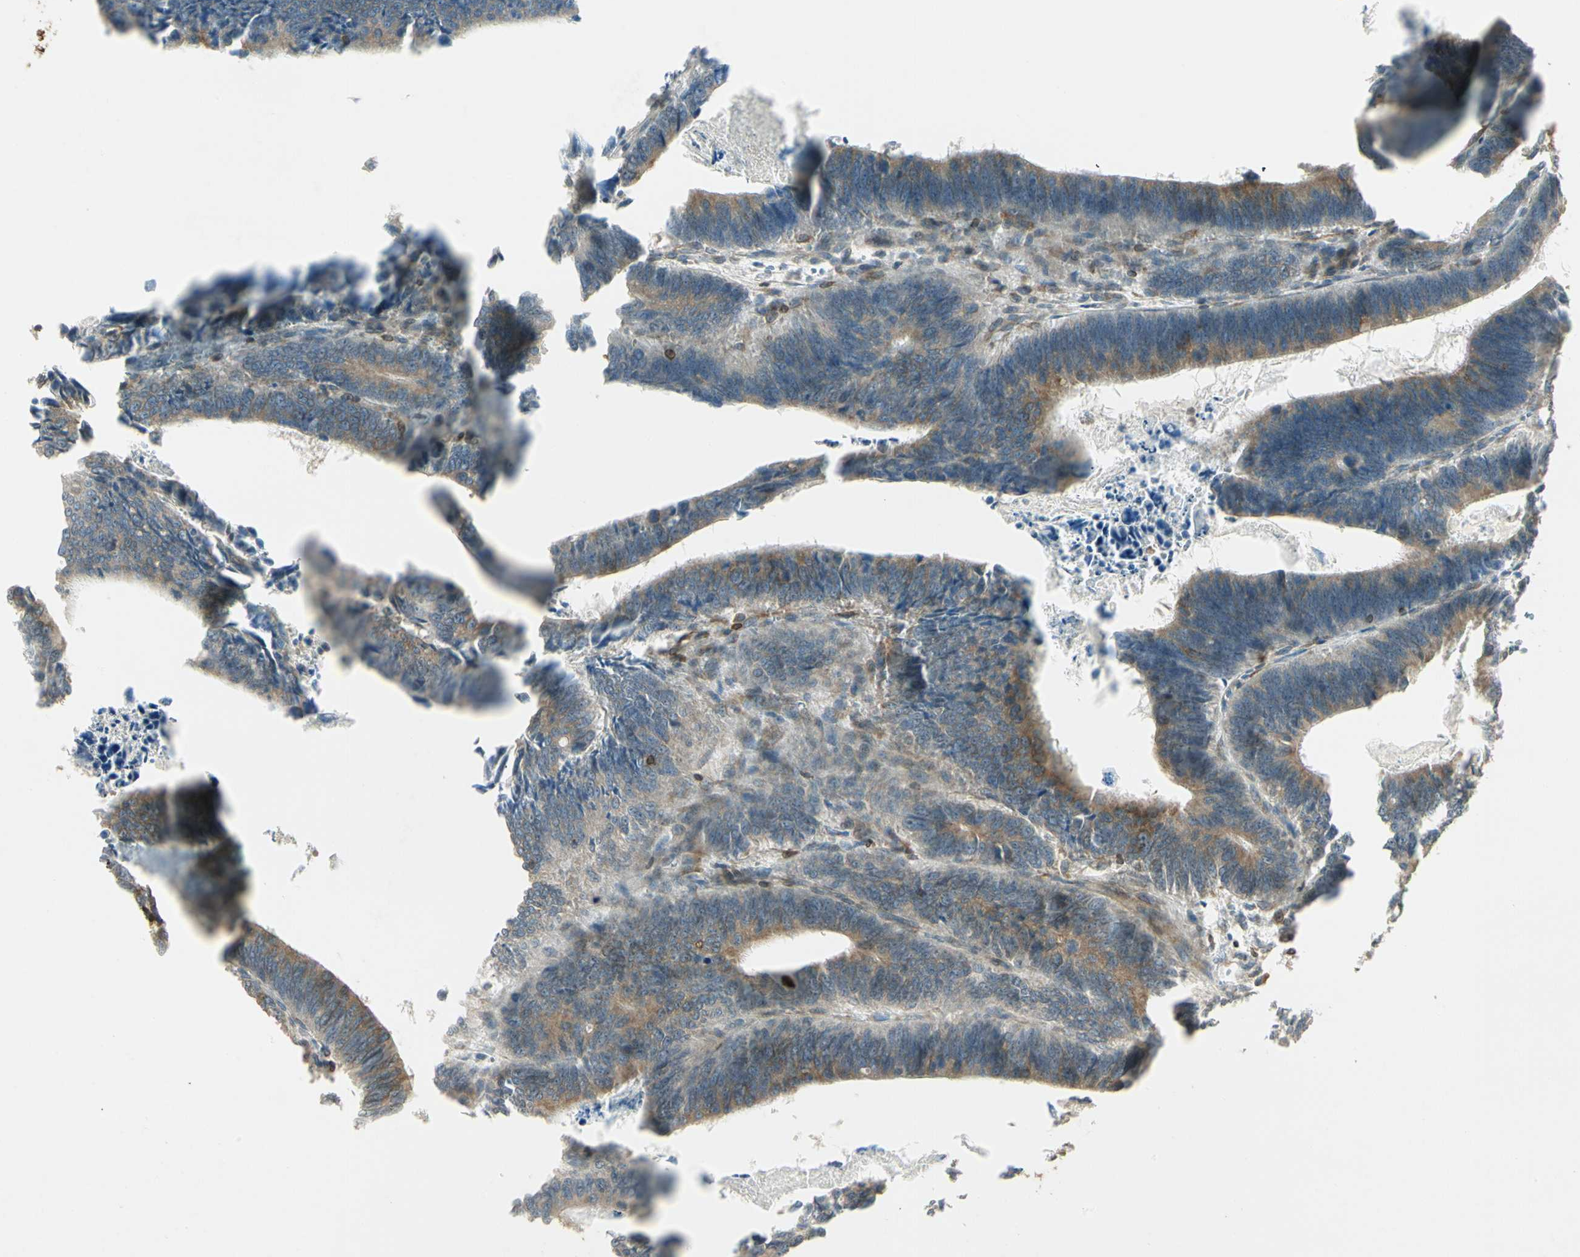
{"staining": {"intensity": "moderate", "quantity": ">75%", "location": "cytoplasmic/membranous"}, "tissue": "colorectal cancer", "cell_type": "Tumor cells", "image_type": "cancer", "snomed": [{"axis": "morphology", "description": "Adenocarcinoma, NOS"}, {"axis": "topography", "description": "Colon"}], "caption": "Colorectal cancer (adenocarcinoma) was stained to show a protein in brown. There is medium levels of moderate cytoplasmic/membranous positivity in about >75% of tumor cells. (DAB = brown stain, brightfield microscopy at high magnification).", "gene": "TAPBP", "patient": {"sex": "male", "age": 72}}